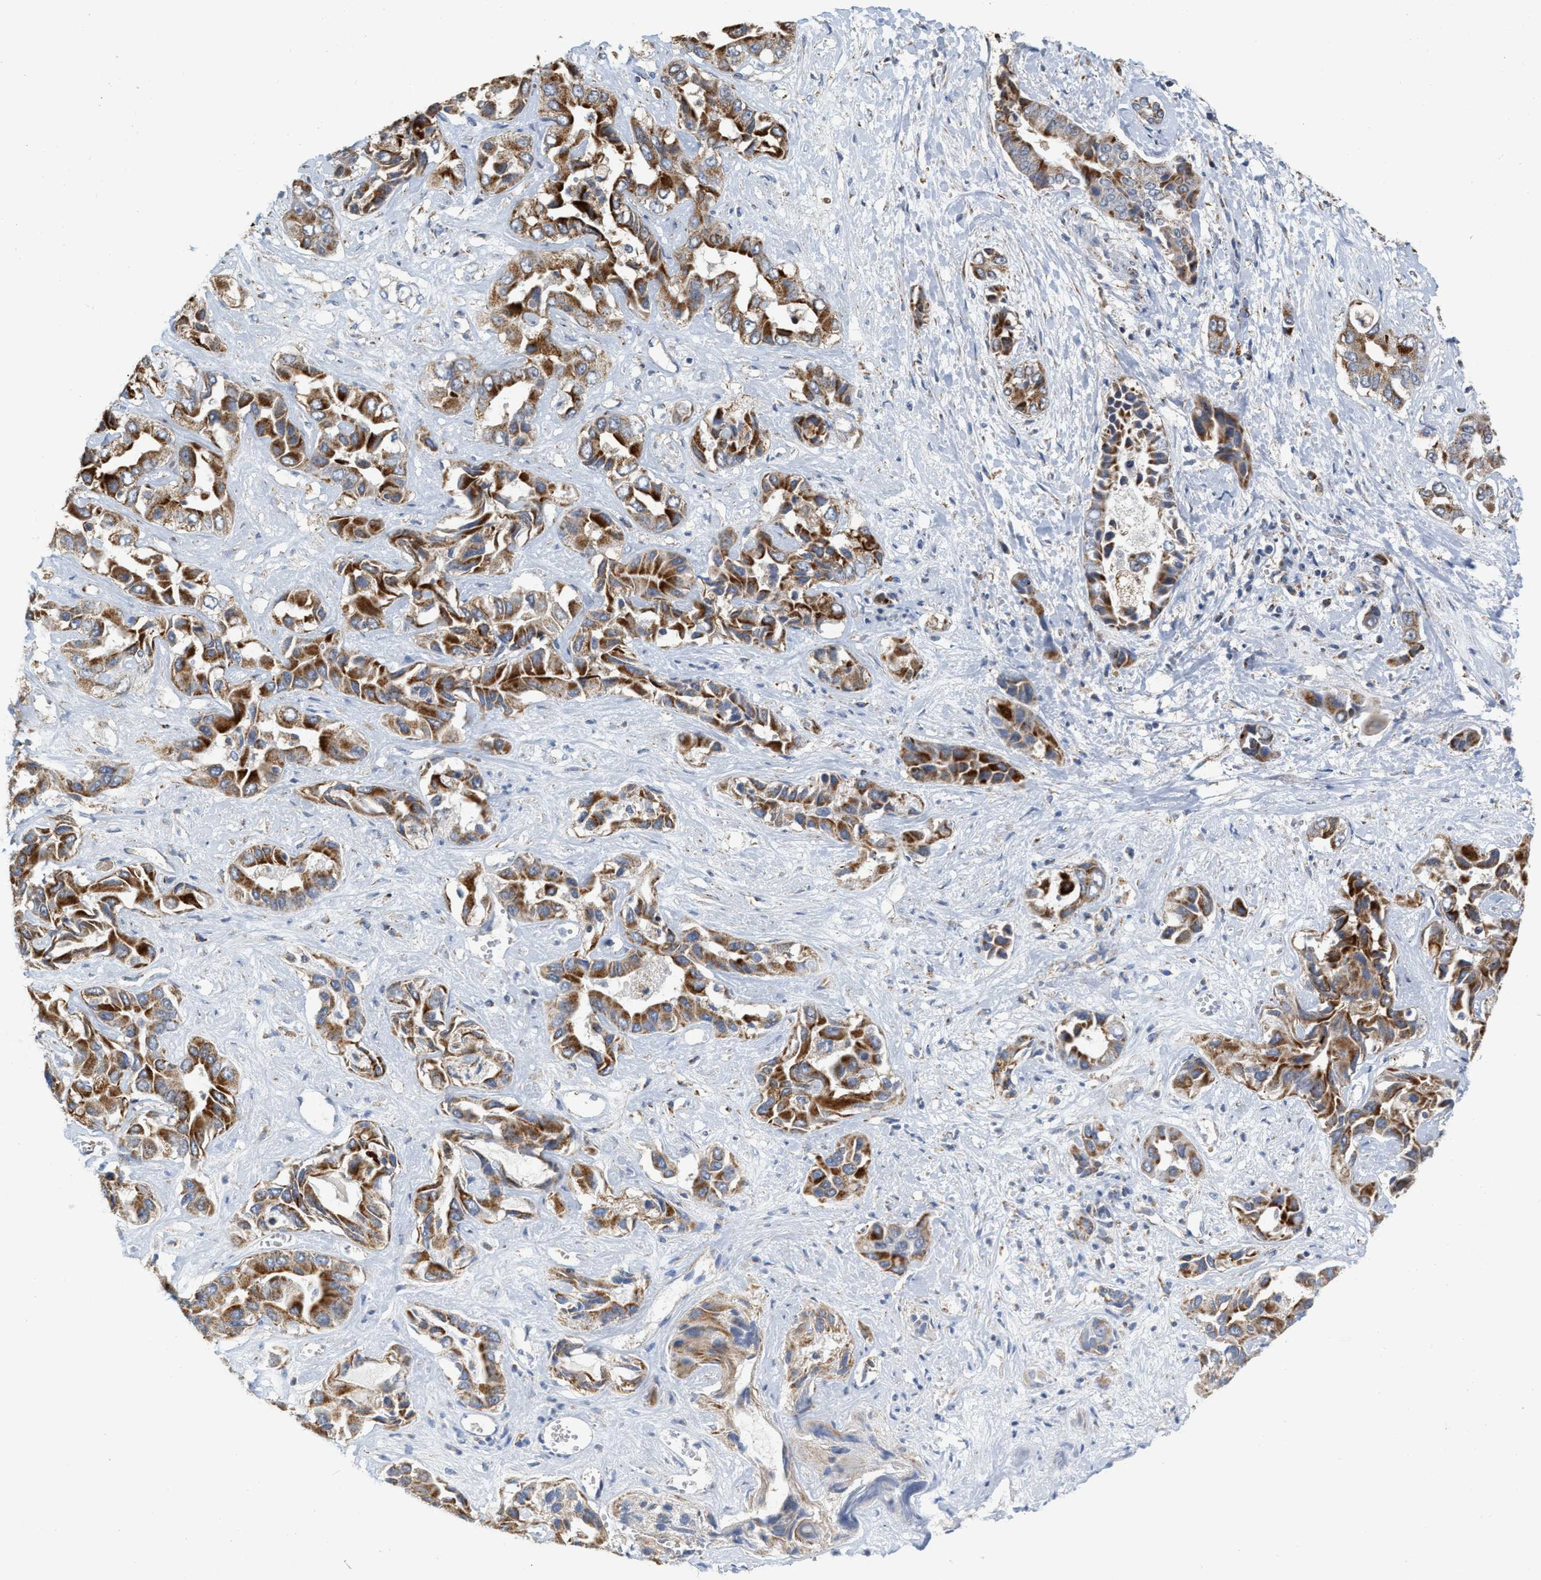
{"staining": {"intensity": "strong", "quantity": "25%-75%", "location": "cytoplasmic/membranous"}, "tissue": "liver cancer", "cell_type": "Tumor cells", "image_type": "cancer", "snomed": [{"axis": "morphology", "description": "Cholangiocarcinoma"}, {"axis": "topography", "description": "Liver"}], "caption": "Protein staining shows strong cytoplasmic/membranous positivity in about 25%-75% of tumor cells in liver cancer (cholangiocarcinoma). The protein of interest is stained brown, and the nuclei are stained in blue (DAB IHC with brightfield microscopy, high magnification).", "gene": "CBLB", "patient": {"sex": "female", "age": 52}}